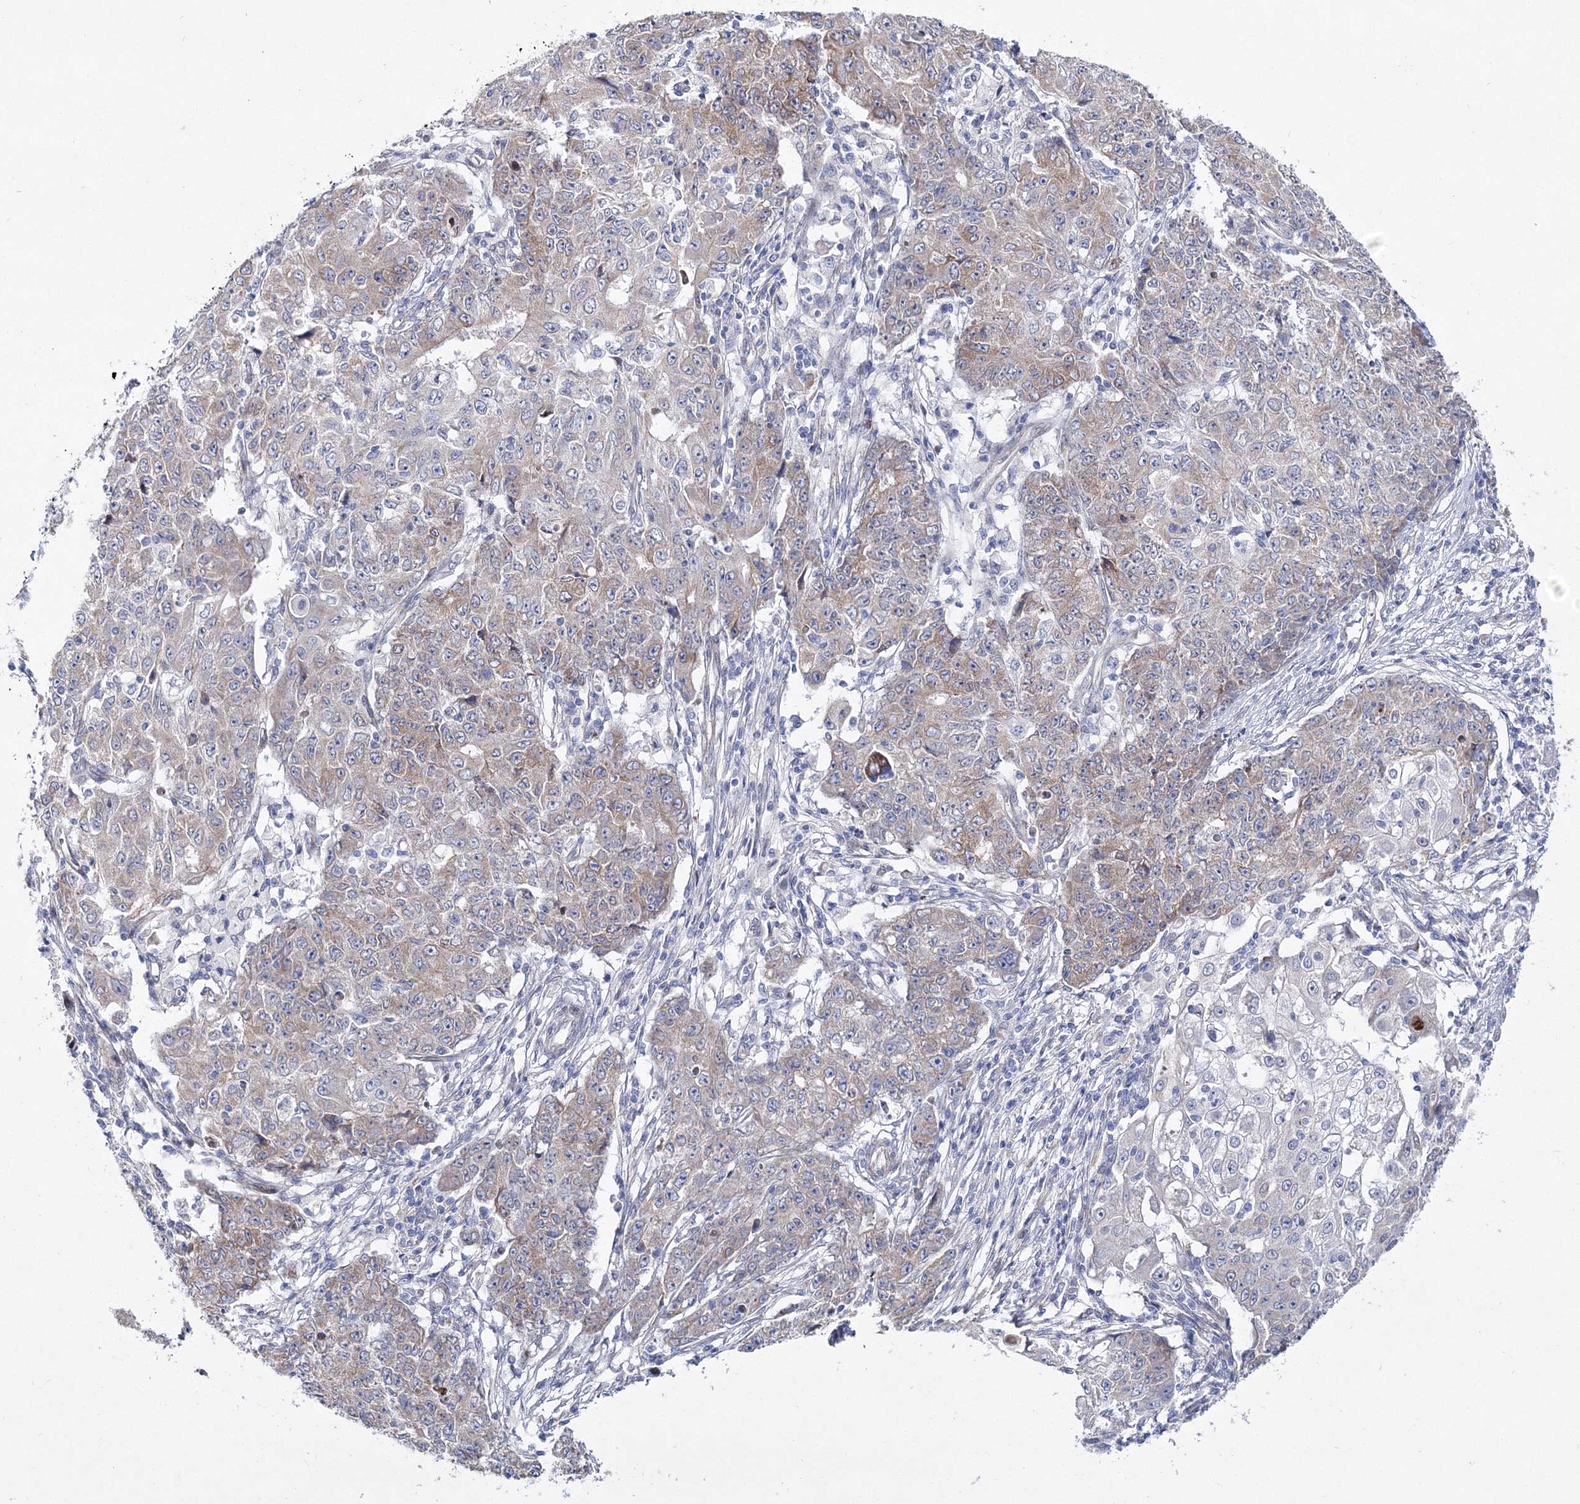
{"staining": {"intensity": "weak", "quantity": "25%-75%", "location": "cytoplasmic/membranous"}, "tissue": "ovarian cancer", "cell_type": "Tumor cells", "image_type": "cancer", "snomed": [{"axis": "morphology", "description": "Carcinoma, endometroid"}, {"axis": "topography", "description": "Ovary"}], "caption": "DAB immunohistochemical staining of human ovarian cancer (endometroid carcinoma) displays weak cytoplasmic/membranous protein expression in about 25%-75% of tumor cells.", "gene": "ARHGAP32", "patient": {"sex": "female", "age": 42}}